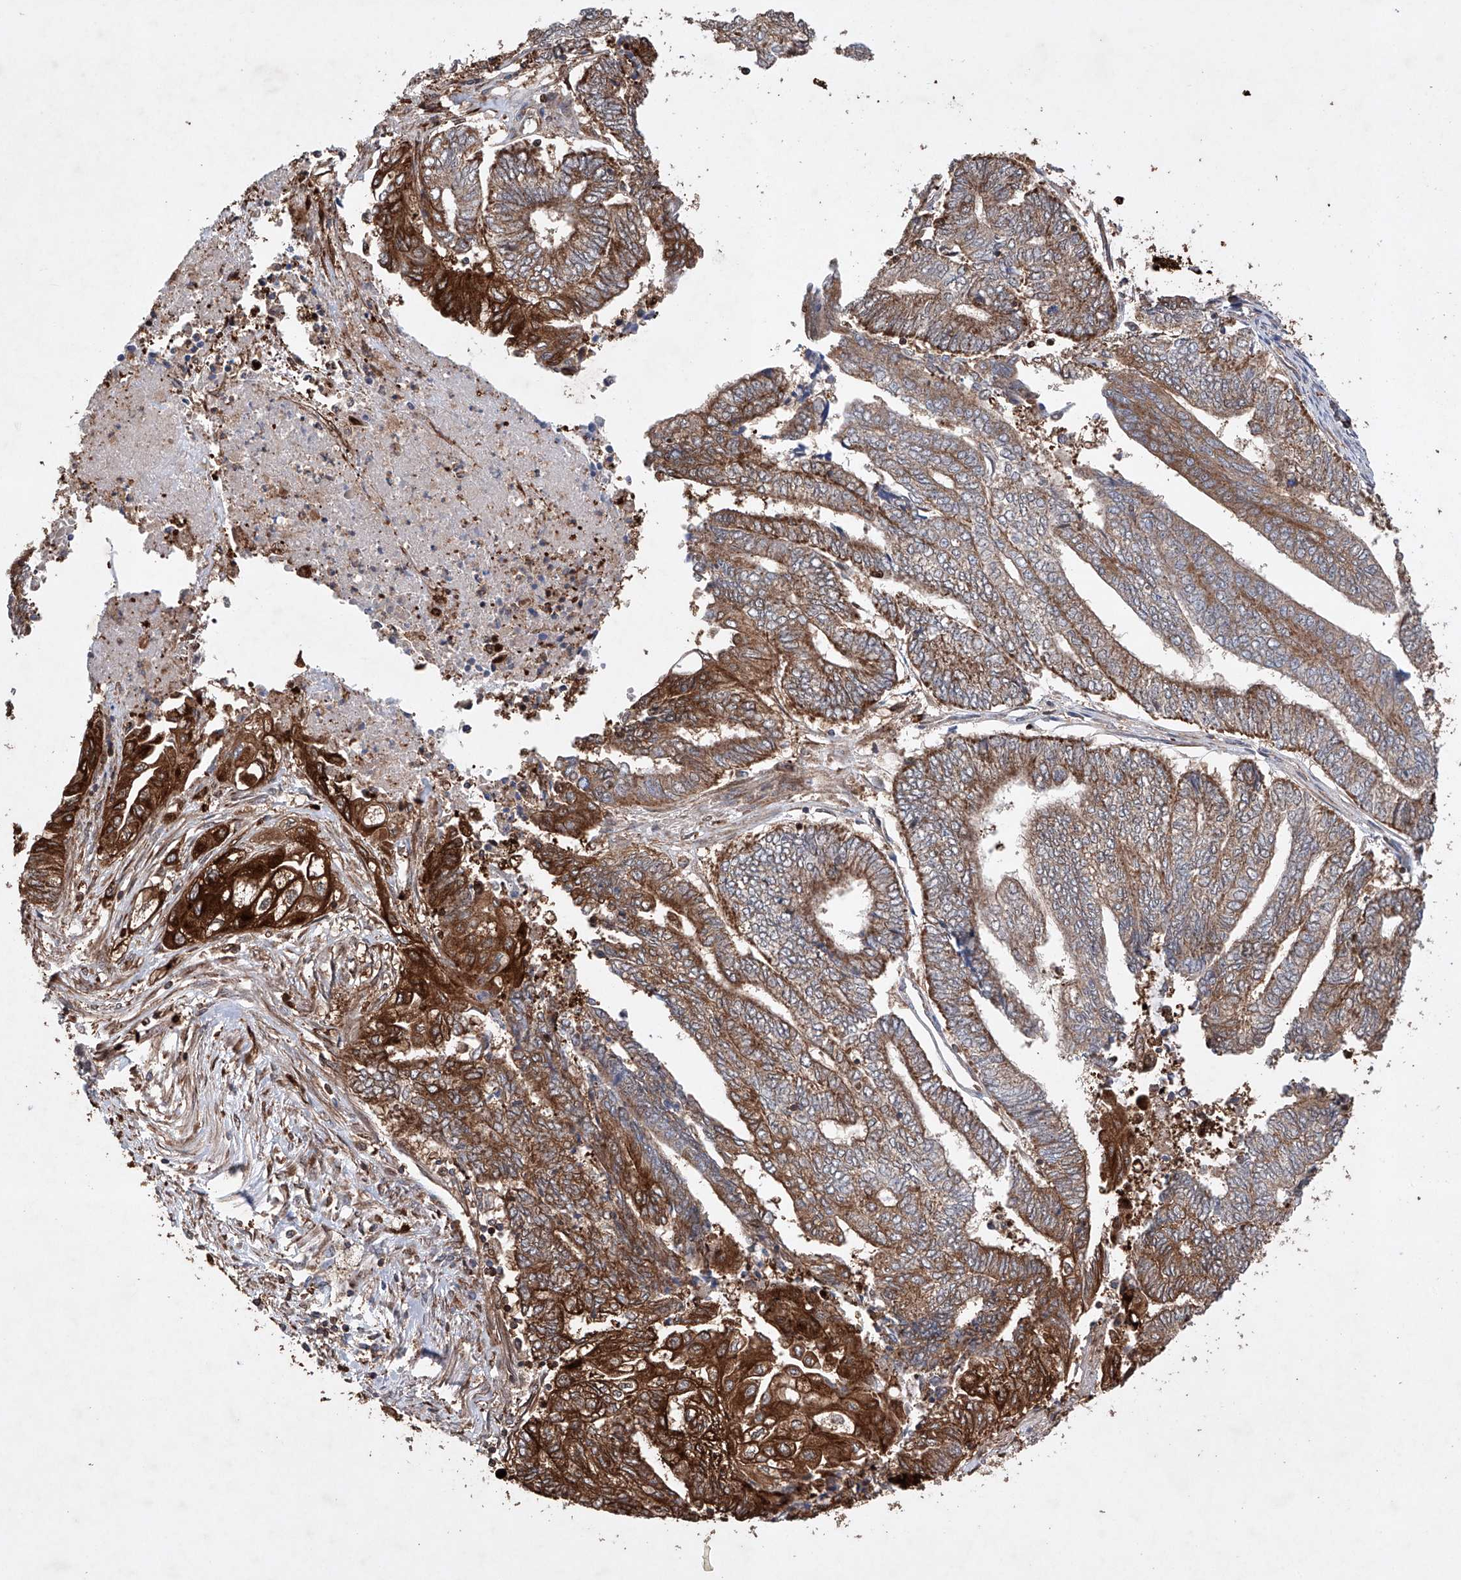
{"staining": {"intensity": "strong", "quantity": ">75%", "location": "cytoplasmic/membranous"}, "tissue": "endometrial cancer", "cell_type": "Tumor cells", "image_type": "cancer", "snomed": [{"axis": "morphology", "description": "Adenocarcinoma, NOS"}, {"axis": "topography", "description": "Uterus"}, {"axis": "topography", "description": "Endometrium"}], "caption": "Adenocarcinoma (endometrial) was stained to show a protein in brown. There is high levels of strong cytoplasmic/membranous staining in about >75% of tumor cells. The protein is stained brown, and the nuclei are stained in blue (DAB (3,3'-diaminobenzidine) IHC with brightfield microscopy, high magnification).", "gene": "TIMM23", "patient": {"sex": "female", "age": 70}}